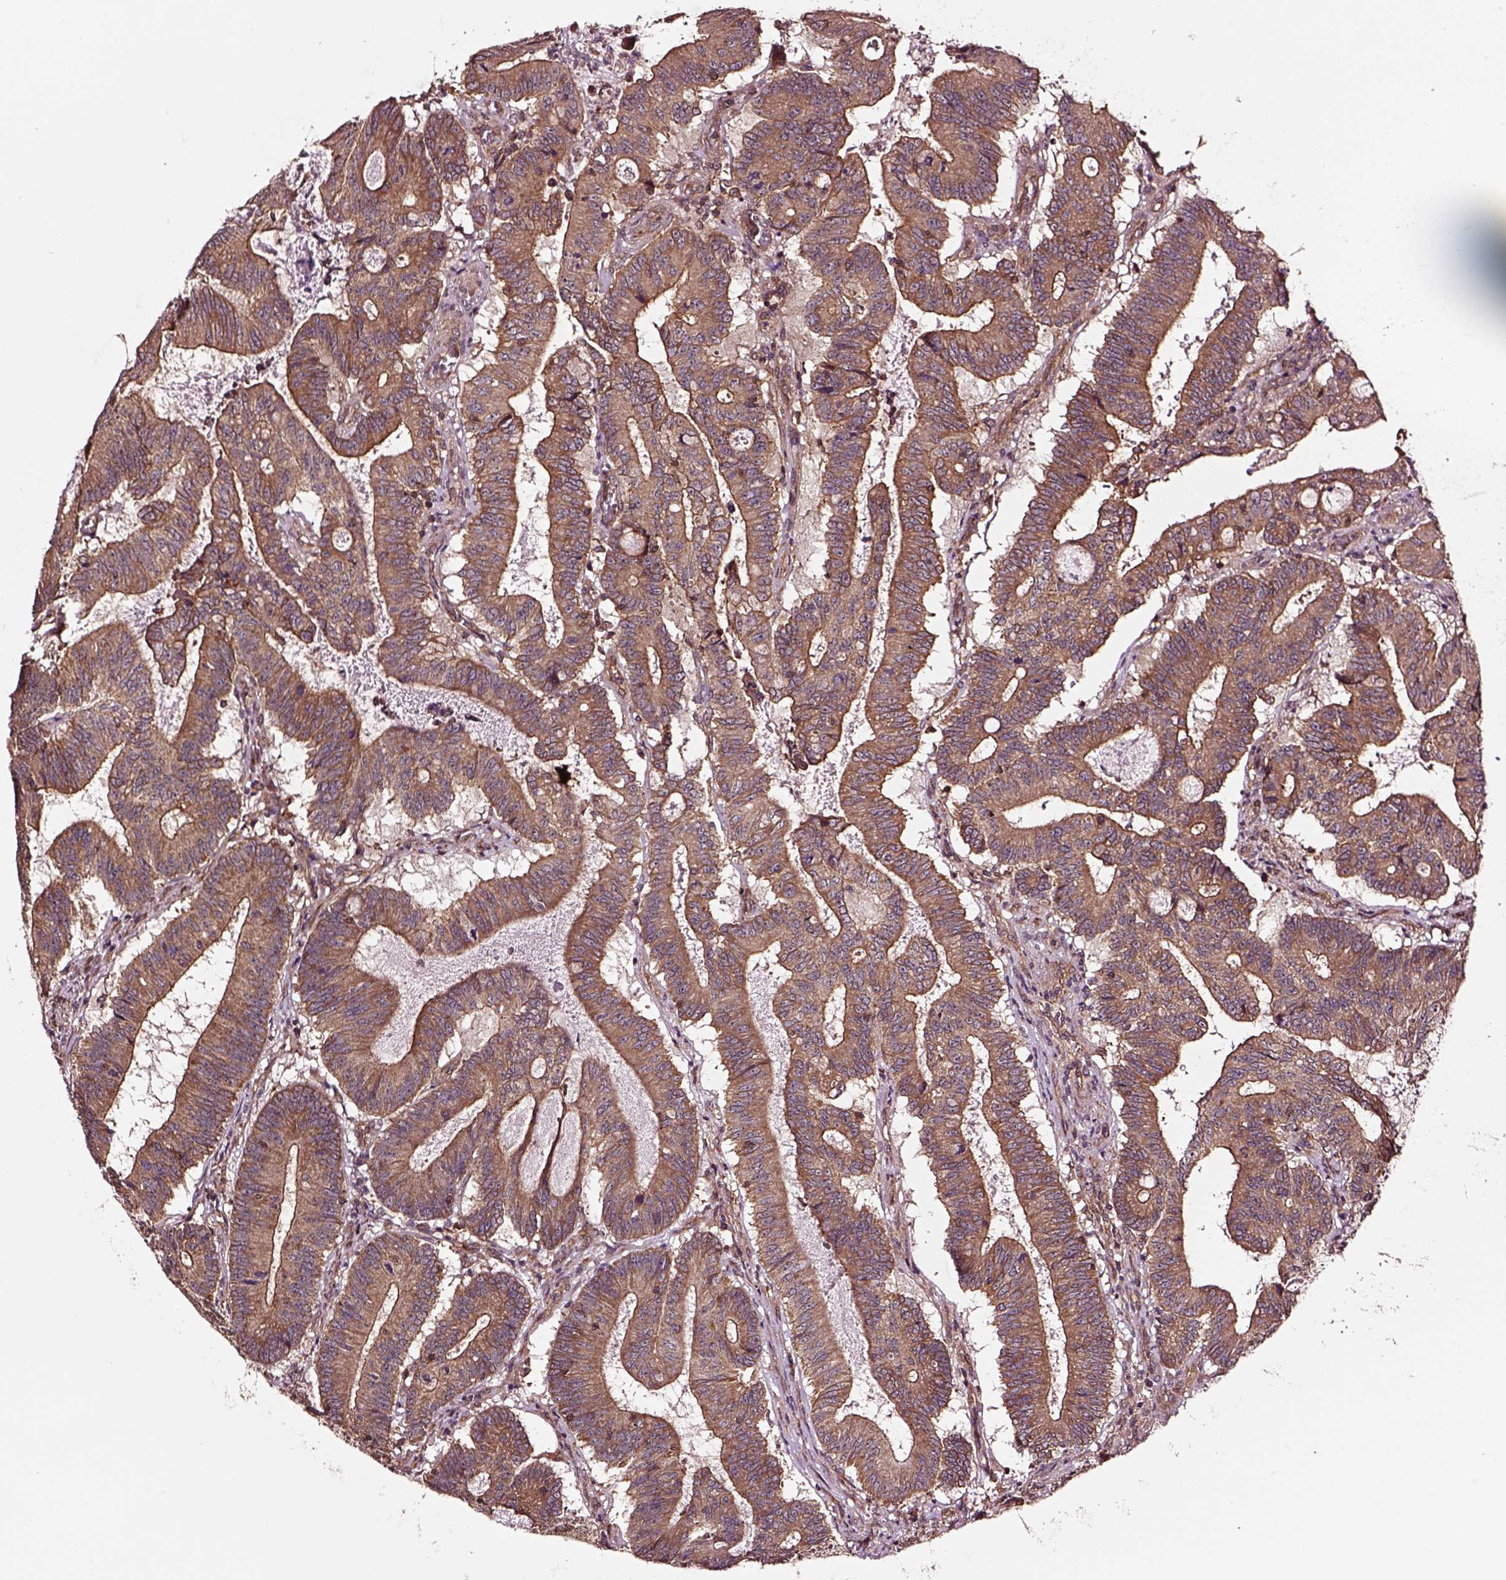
{"staining": {"intensity": "moderate", "quantity": ">75%", "location": "cytoplasmic/membranous"}, "tissue": "colorectal cancer", "cell_type": "Tumor cells", "image_type": "cancer", "snomed": [{"axis": "morphology", "description": "Adenocarcinoma, NOS"}, {"axis": "topography", "description": "Colon"}], "caption": "Immunohistochemical staining of adenocarcinoma (colorectal) exhibits medium levels of moderate cytoplasmic/membranous protein positivity in about >75% of tumor cells.", "gene": "RASSF5", "patient": {"sex": "female", "age": 70}}